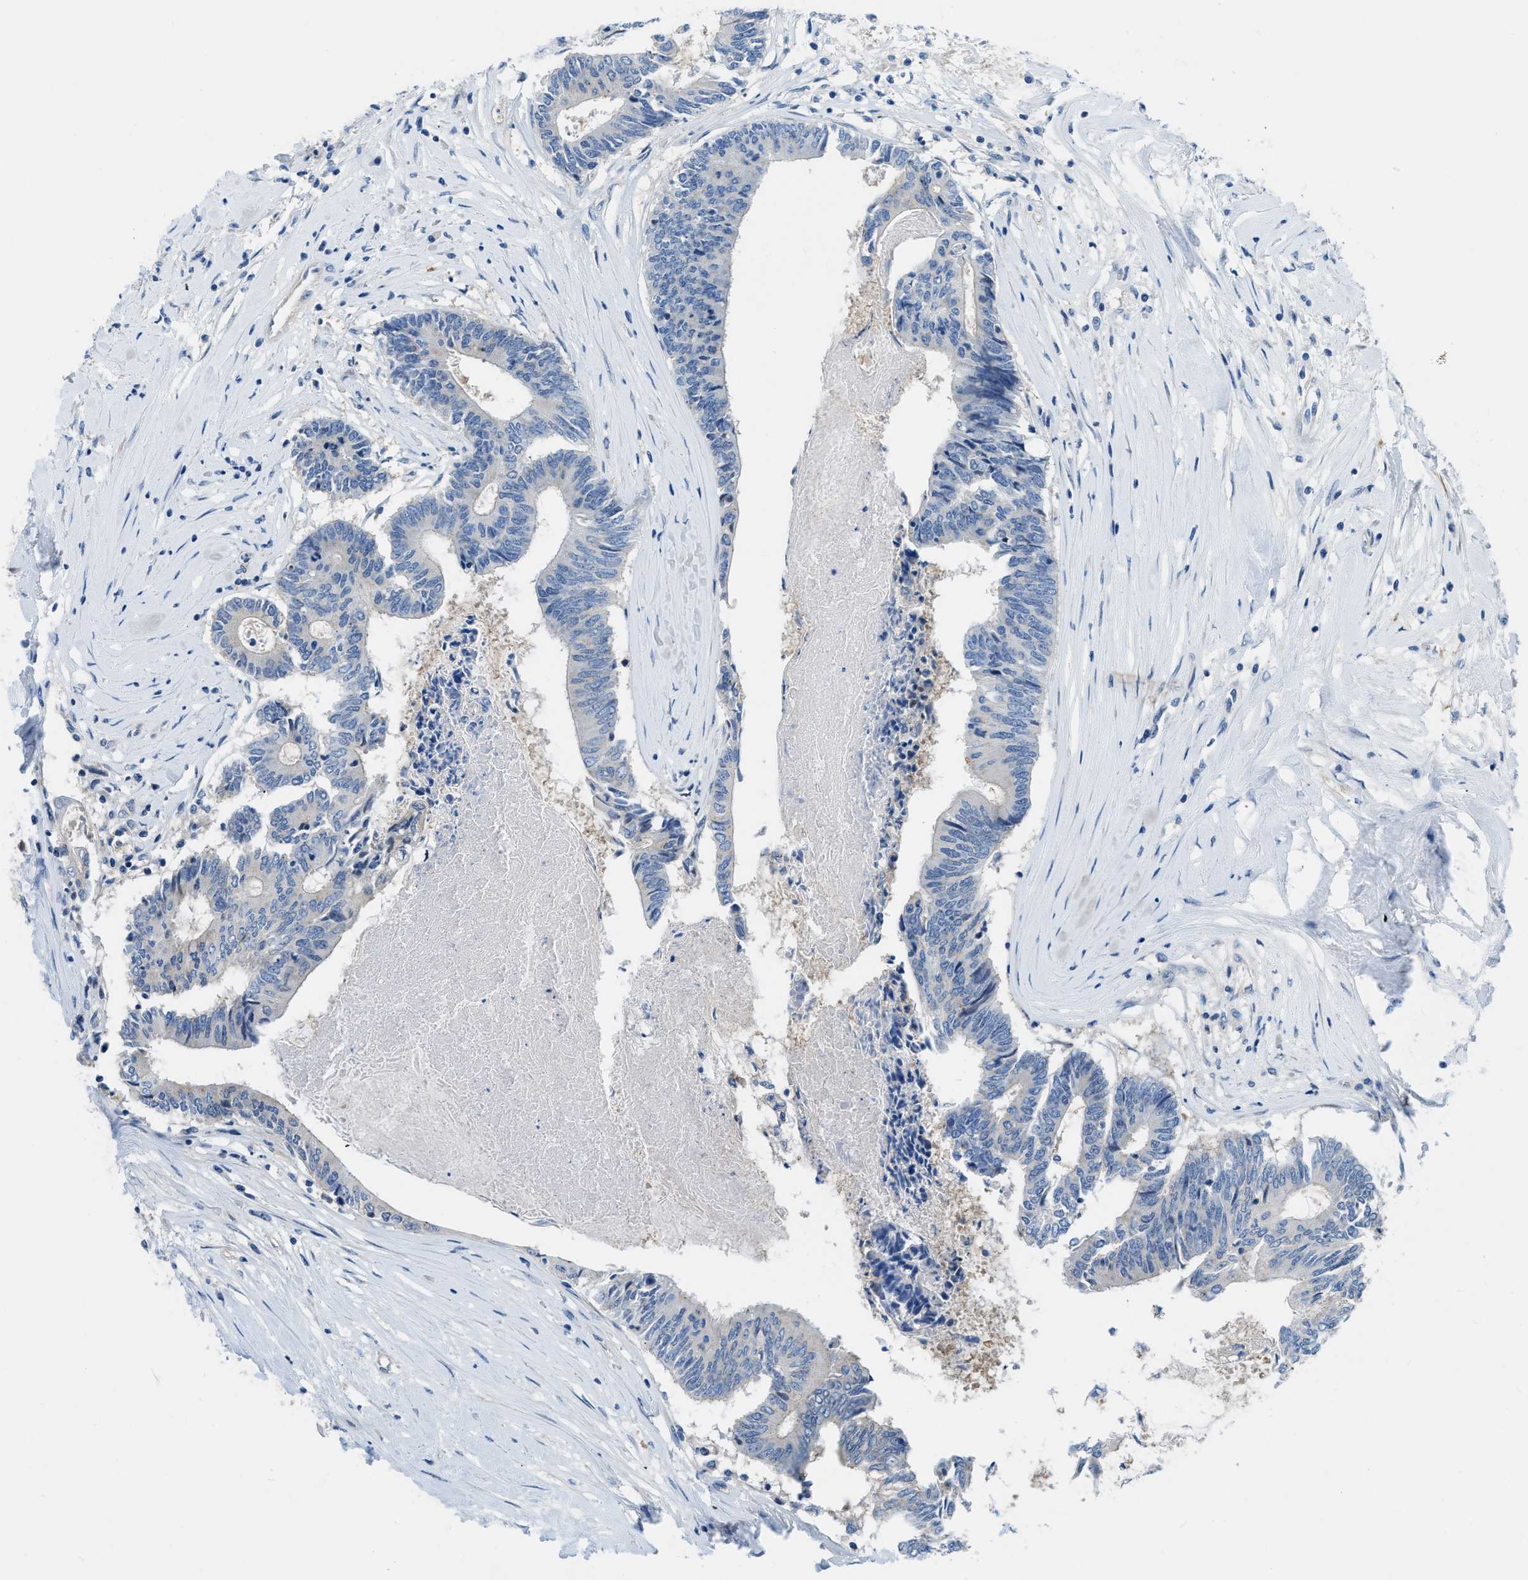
{"staining": {"intensity": "negative", "quantity": "none", "location": "none"}, "tissue": "colorectal cancer", "cell_type": "Tumor cells", "image_type": "cancer", "snomed": [{"axis": "morphology", "description": "Adenocarcinoma, NOS"}, {"axis": "topography", "description": "Rectum"}], "caption": "Colorectal cancer was stained to show a protein in brown. There is no significant staining in tumor cells.", "gene": "PFKP", "patient": {"sex": "male", "age": 63}}